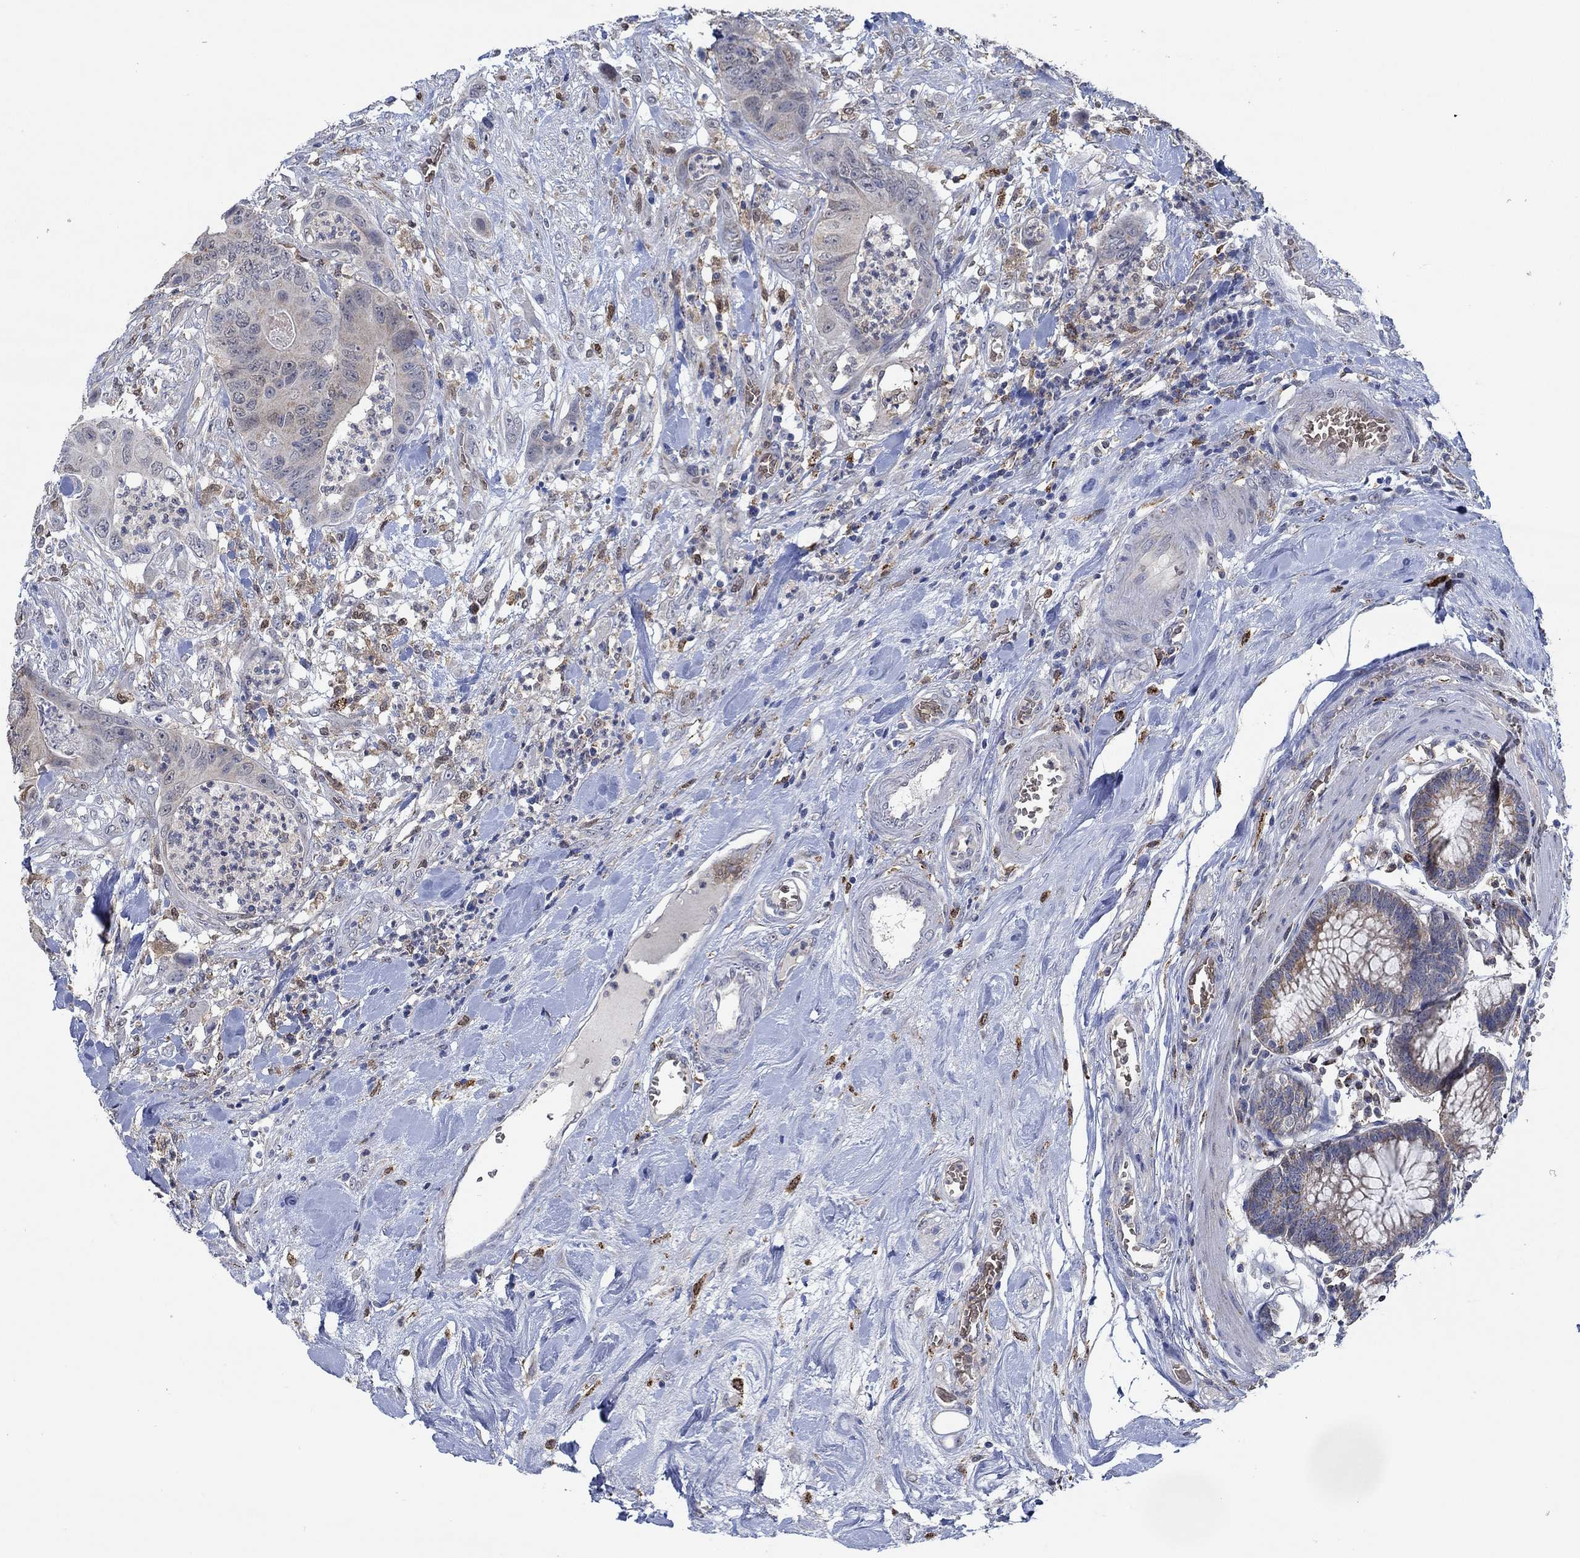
{"staining": {"intensity": "weak", "quantity": "<25%", "location": "cytoplasmic/membranous"}, "tissue": "colorectal cancer", "cell_type": "Tumor cells", "image_type": "cancer", "snomed": [{"axis": "morphology", "description": "Adenocarcinoma, NOS"}, {"axis": "topography", "description": "Colon"}], "caption": "DAB (3,3'-diaminobenzidine) immunohistochemical staining of human colorectal adenocarcinoma exhibits no significant positivity in tumor cells.", "gene": "MPP1", "patient": {"sex": "male", "age": 84}}